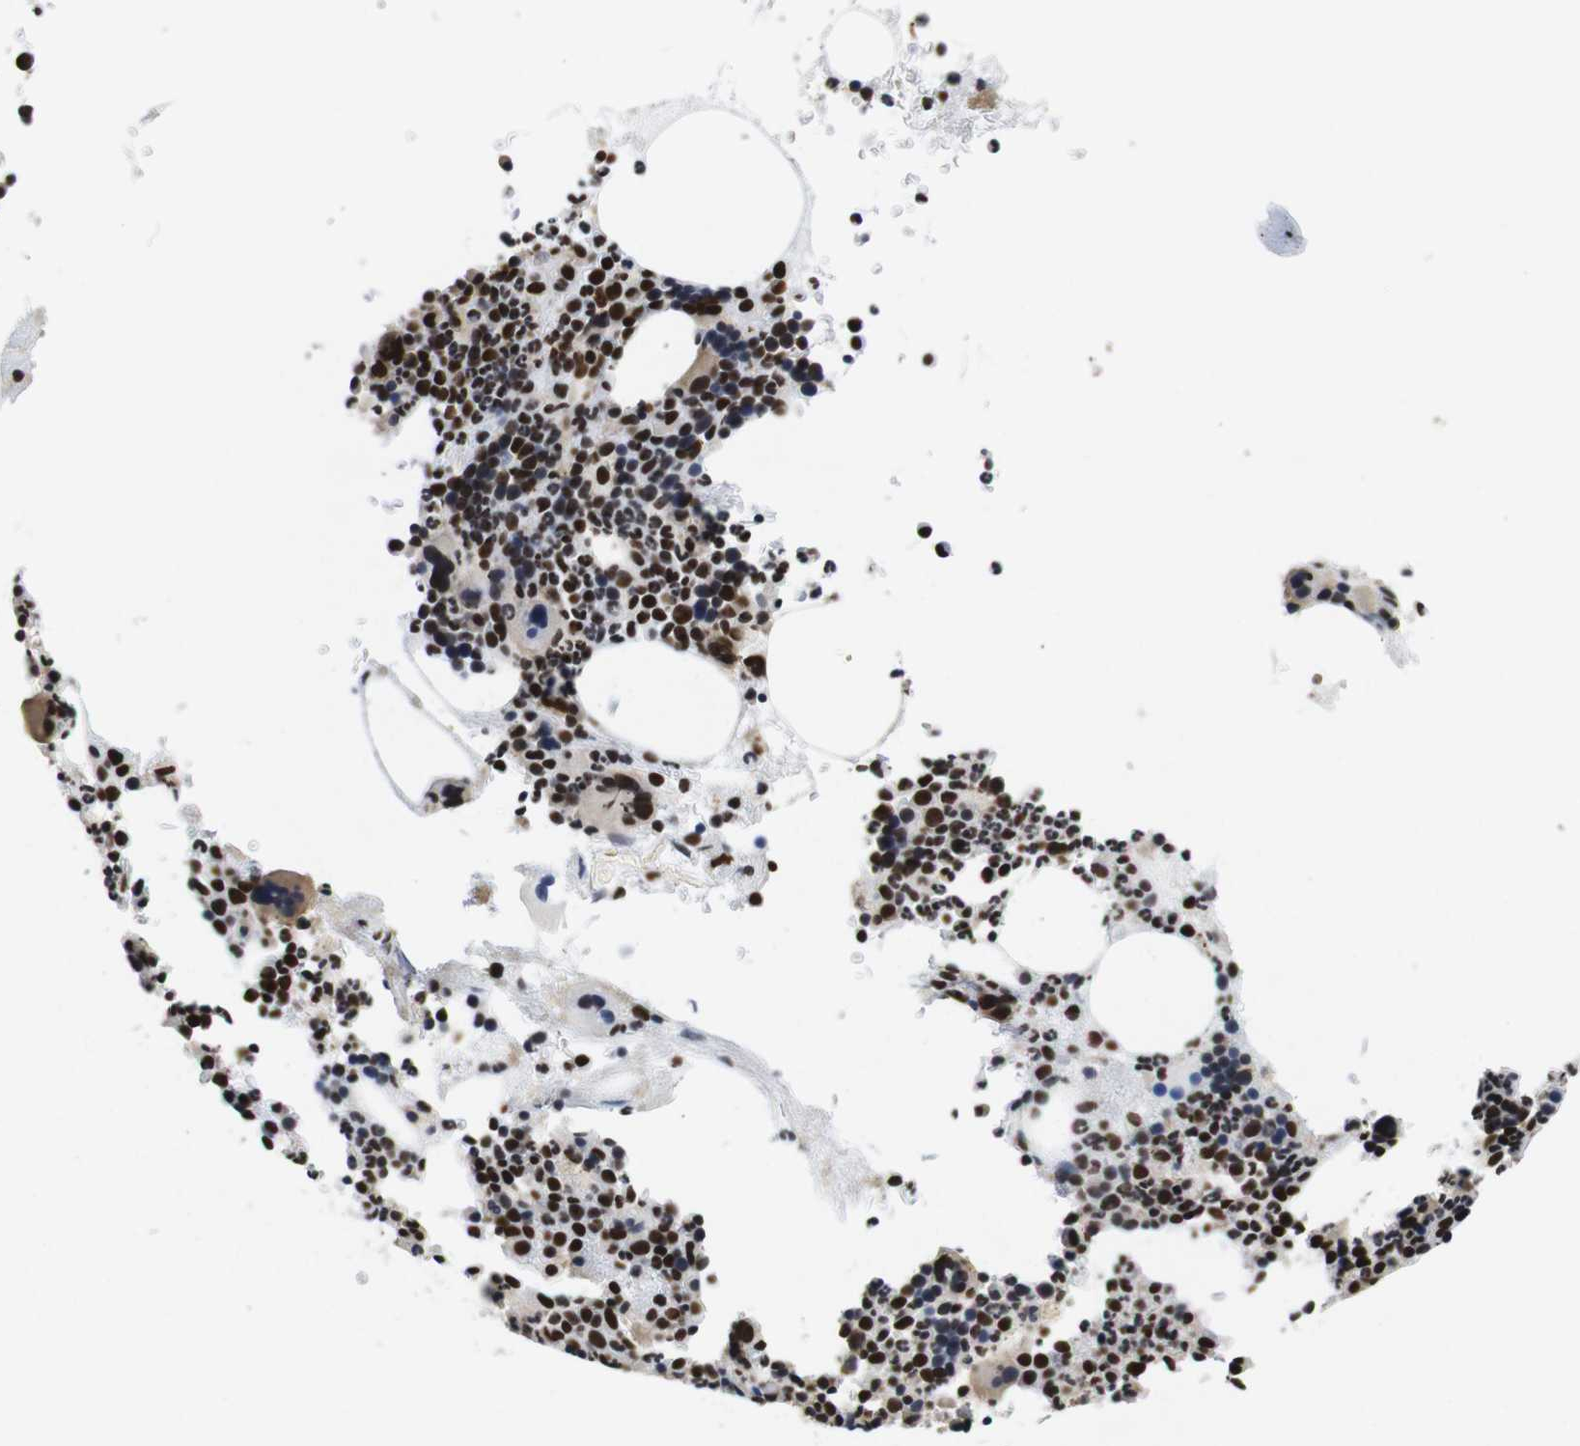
{"staining": {"intensity": "strong", "quantity": ">75%", "location": "nuclear"}, "tissue": "bone marrow", "cell_type": "Hematopoietic cells", "image_type": "normal", "snomed": [{"axis": "morphology", "description": "Normal tissue, NOS"}, {"axis": "morphology", "description": "Inflammation, NOS"}, {"axis": "topography", "description": "Bone marrow"}], "caption": "About >75% of hematopoietic cells in normal human bone marrow show strong nuclear protein positivity as visualized by brown immunohistochemical staining.", "gene": "SUMO3", "patient": {"sex": "male", "age": 73}}